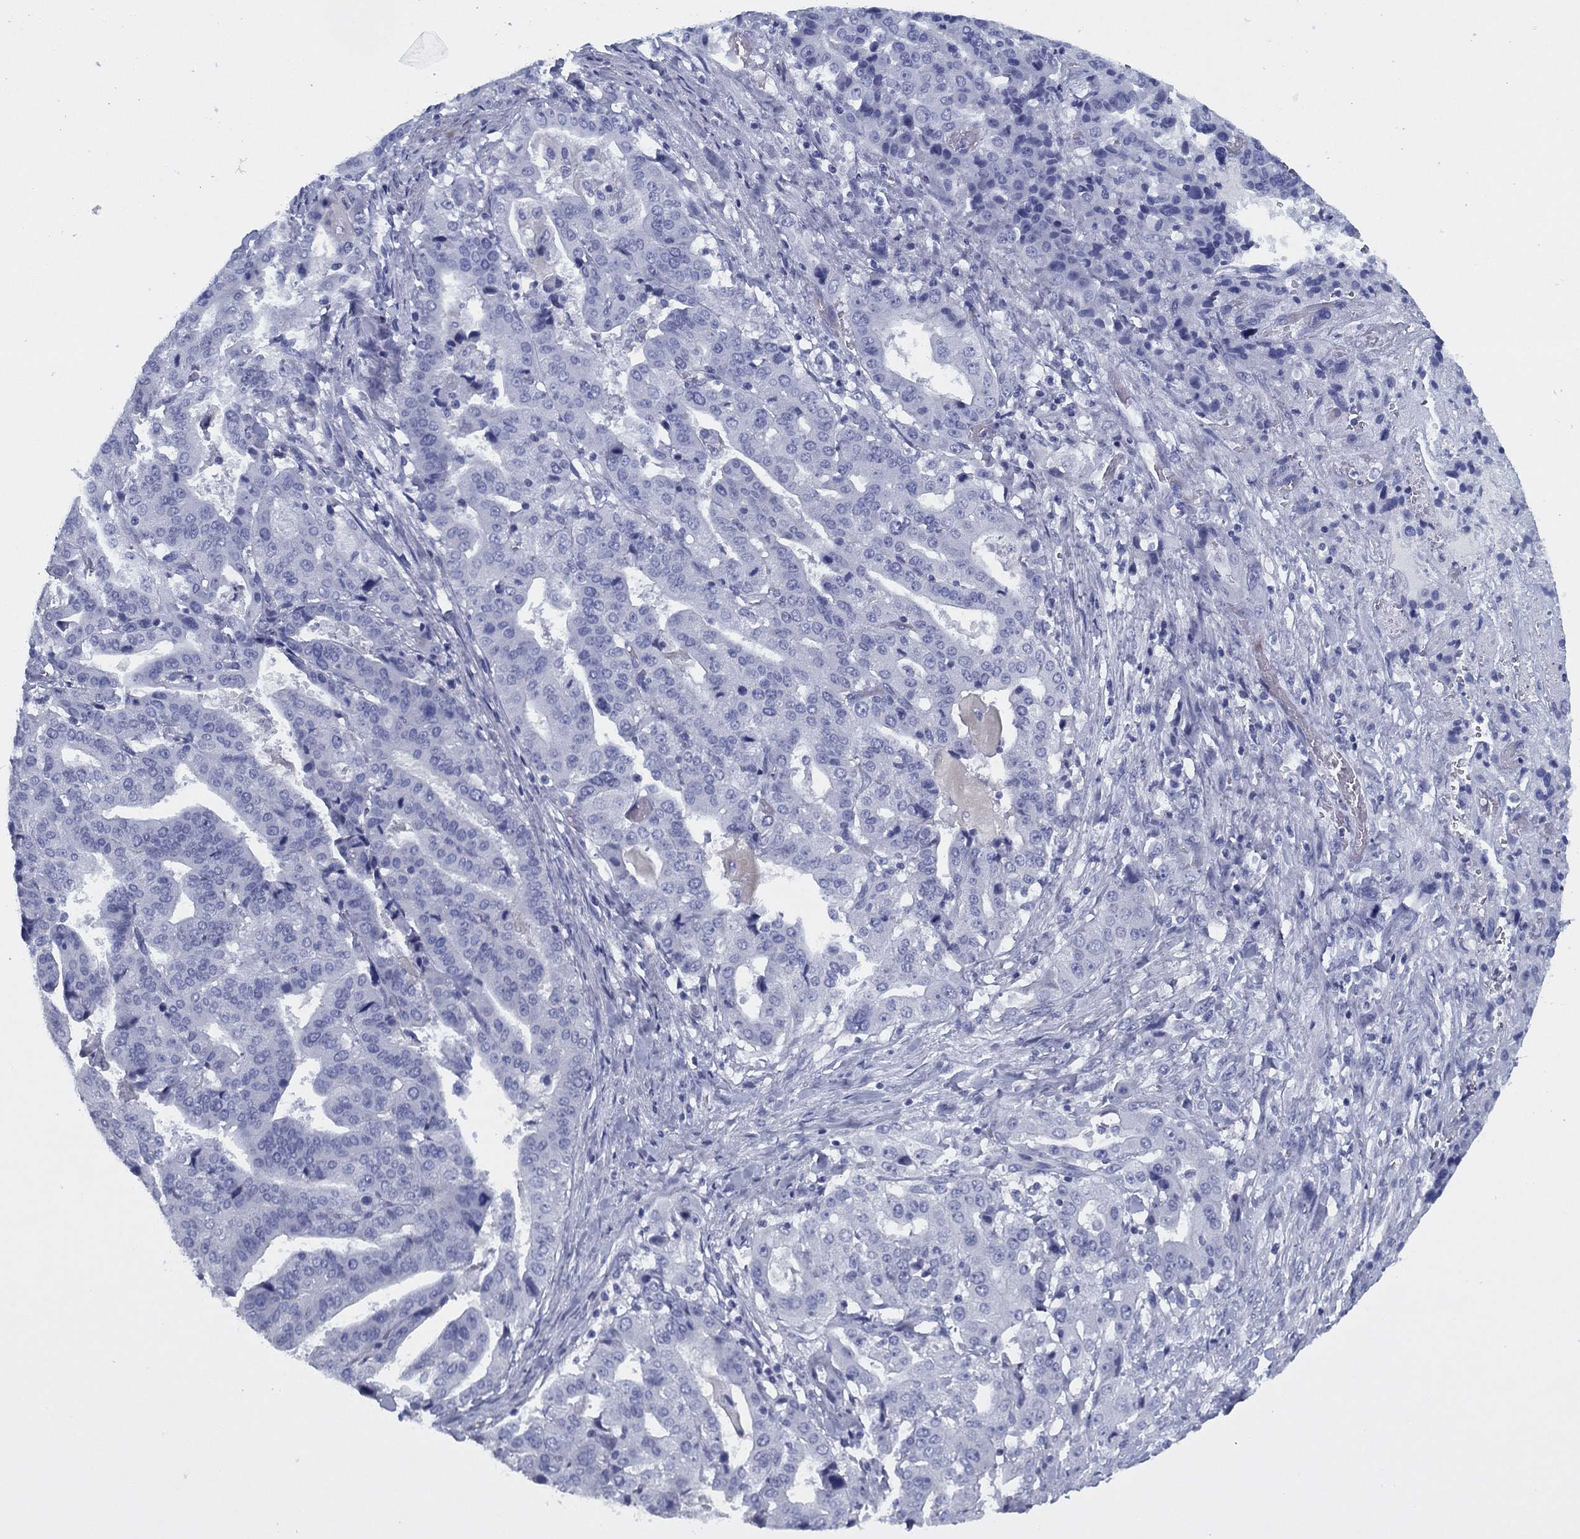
{"staining": {"intensity": "negative", "quantity": "none", "location": "none"}, "tissue": "stomach cancer", "cell_type": "Tumor cells", "image_type": "cancer", "snomed": [{"axis": "morphology", "description": "Adenocarcinoma, NOS"}, {"axis": "topography", "description": "Stomach"}], "caption": "IHC of human adenocarcinoma (stomach) shows no staining in tumor cells.", "gene": "TMEM252", "patient": {"sex": "male", "age": 48}}